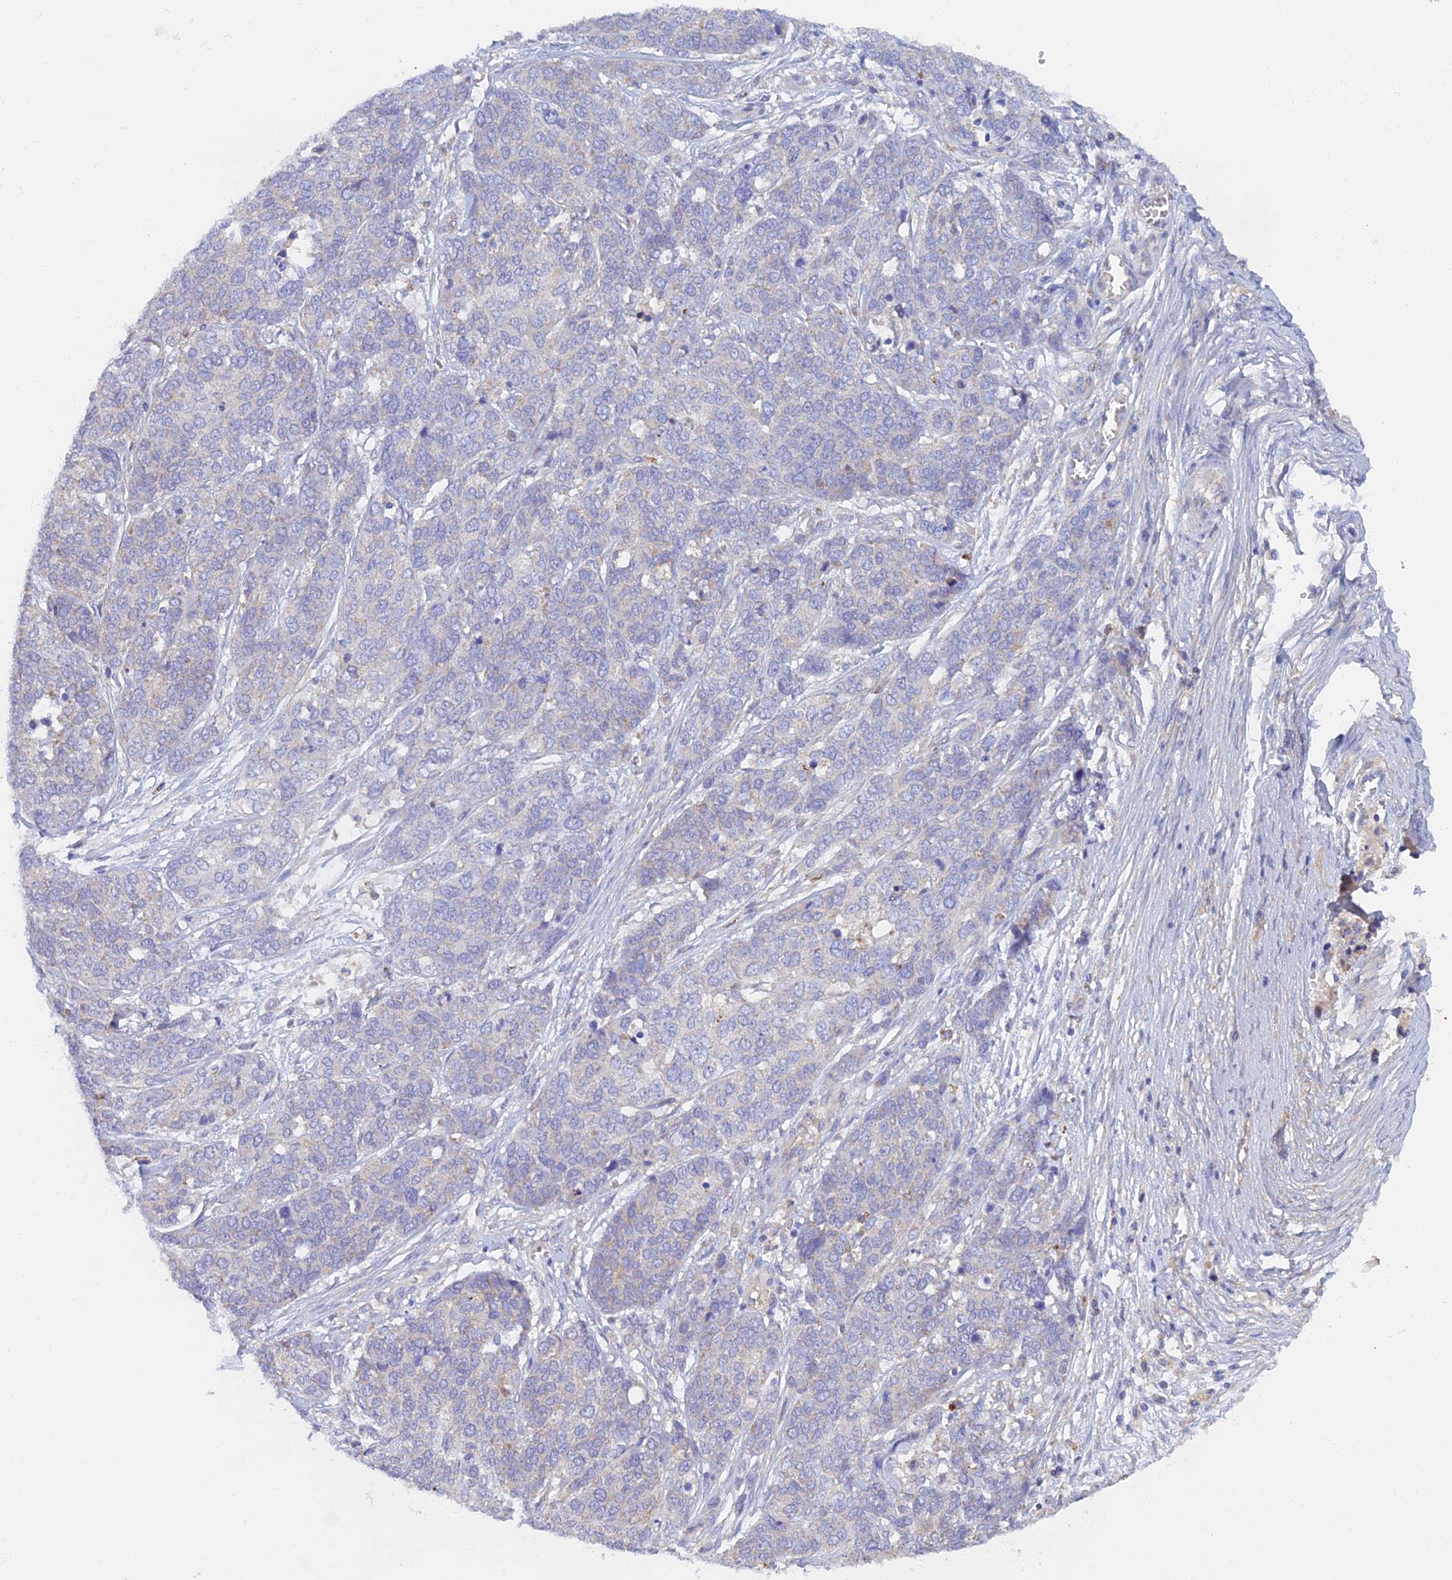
{"staining": {"intensity": "negative", "quantity": "none", "location": "none"}, "tissue": "ovarian cancer", "cell_type": "Tumor cells", "image_type": "cancer", "snomed": [{"axis": "morphology", "description": "Cystadenocarcinoma, serous, NOS"}, {"axis": "topography", "description": "Ovary"}], "caption": "Tumor cells show no significant positivity in ovarian cancer (serous cystadenocarcinoma).", "gene": "TMEM44", "patient": {"sex": "female", "age": 44}}